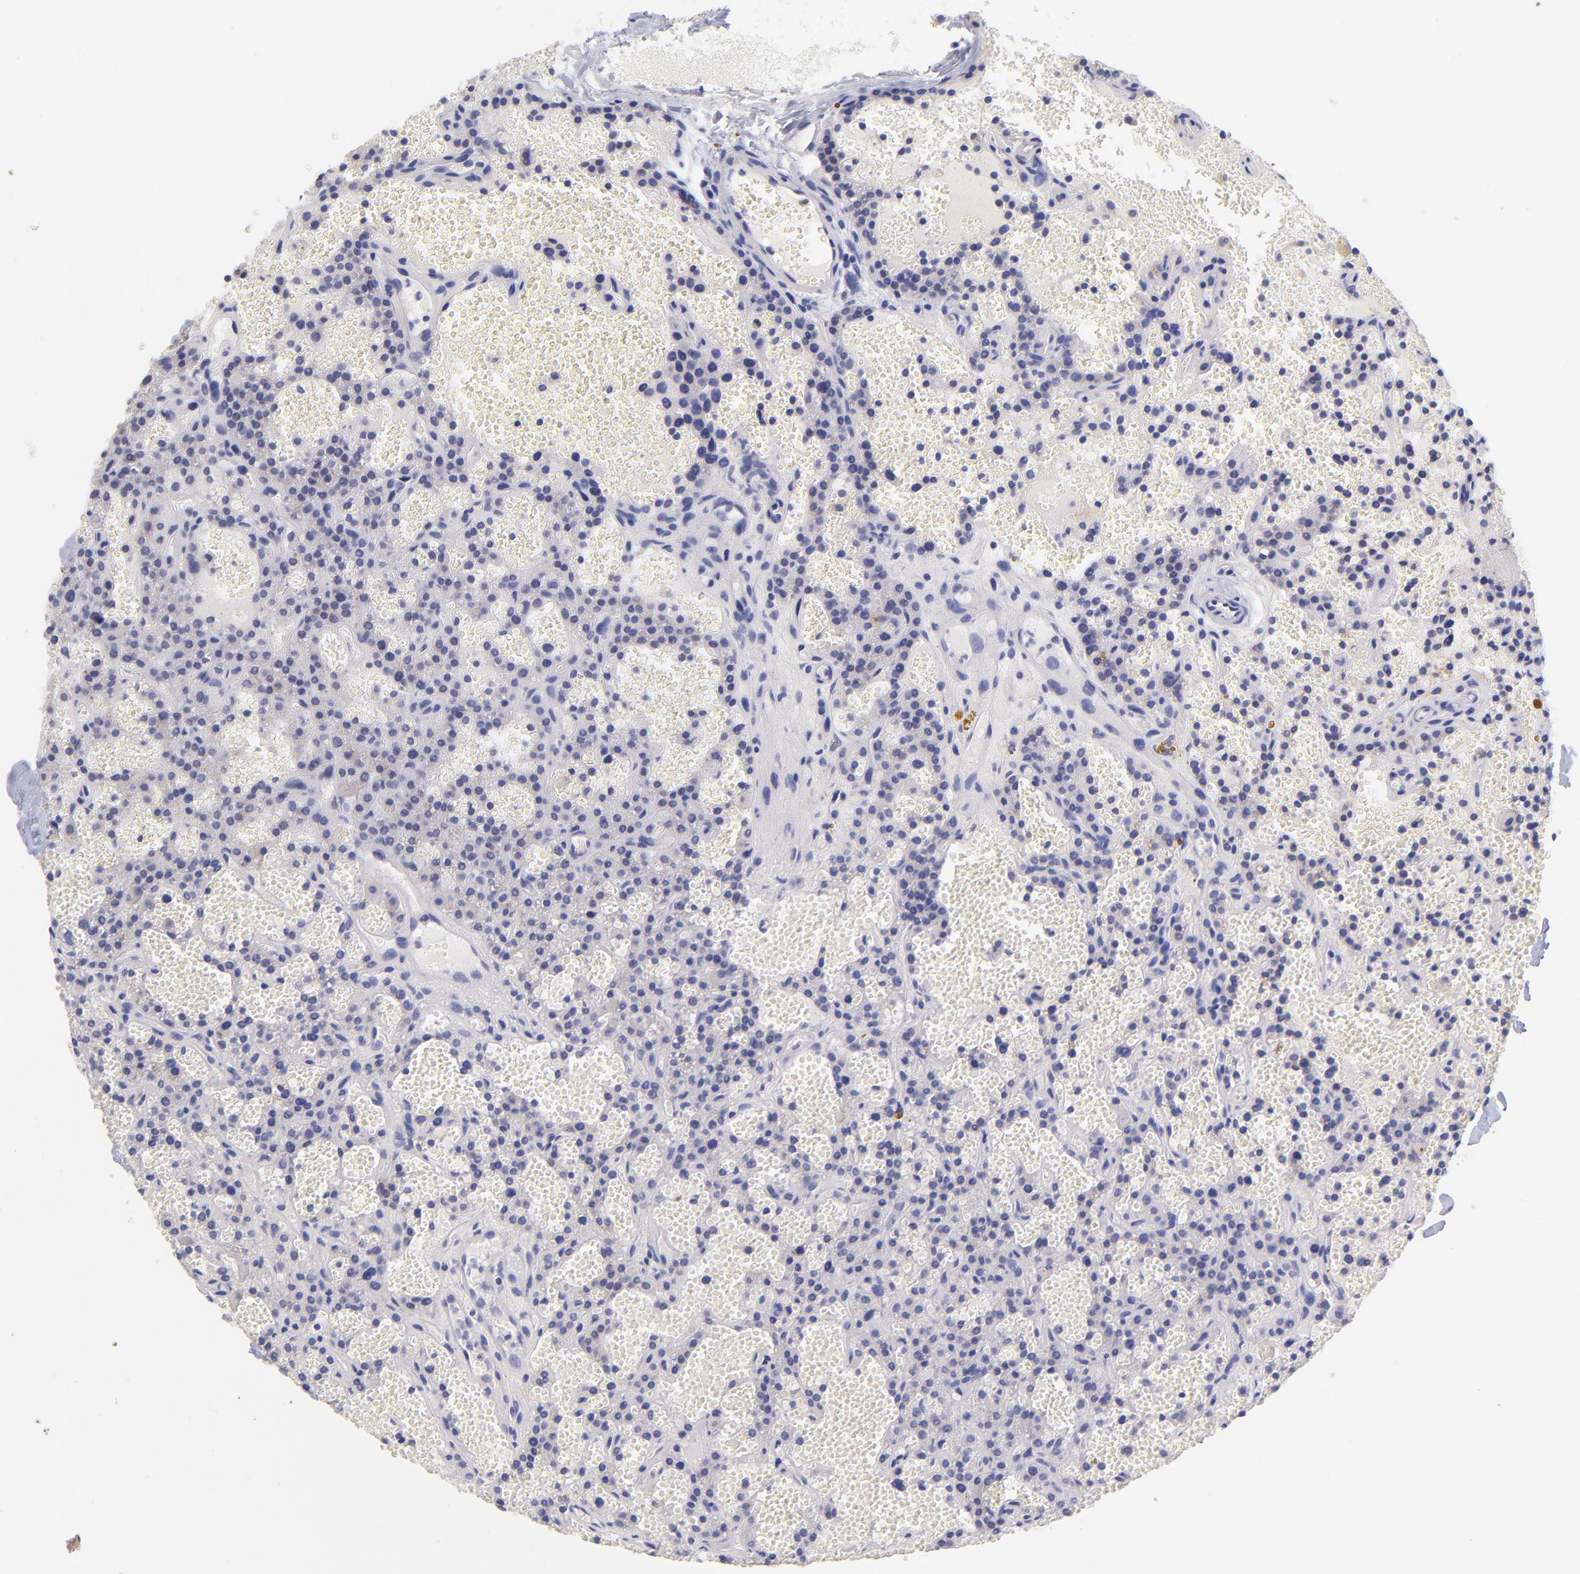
{"staining": {"intensity": "moderate", "quantity": "25%-75%", "location": "cytoplasmic/membranous"}, "tissue": "parathyroid gland", "cell_type": "Glandular cells", "image_type": "normal", "snomed": [{"axis": "morphology", "description": "Normal tissue, NOS"}, {"axis": "topography", "description": "Parathyroid gland"}], "caption": "About 25%-75% of glandular cells in unremarkable human parathyroid gland show moderate cytoplasmic/membranous protein expression as visualized by brown immunohistochemical staining.", "gene": "NDUFB7", "patient": {"sex": "male", "age": 25}}